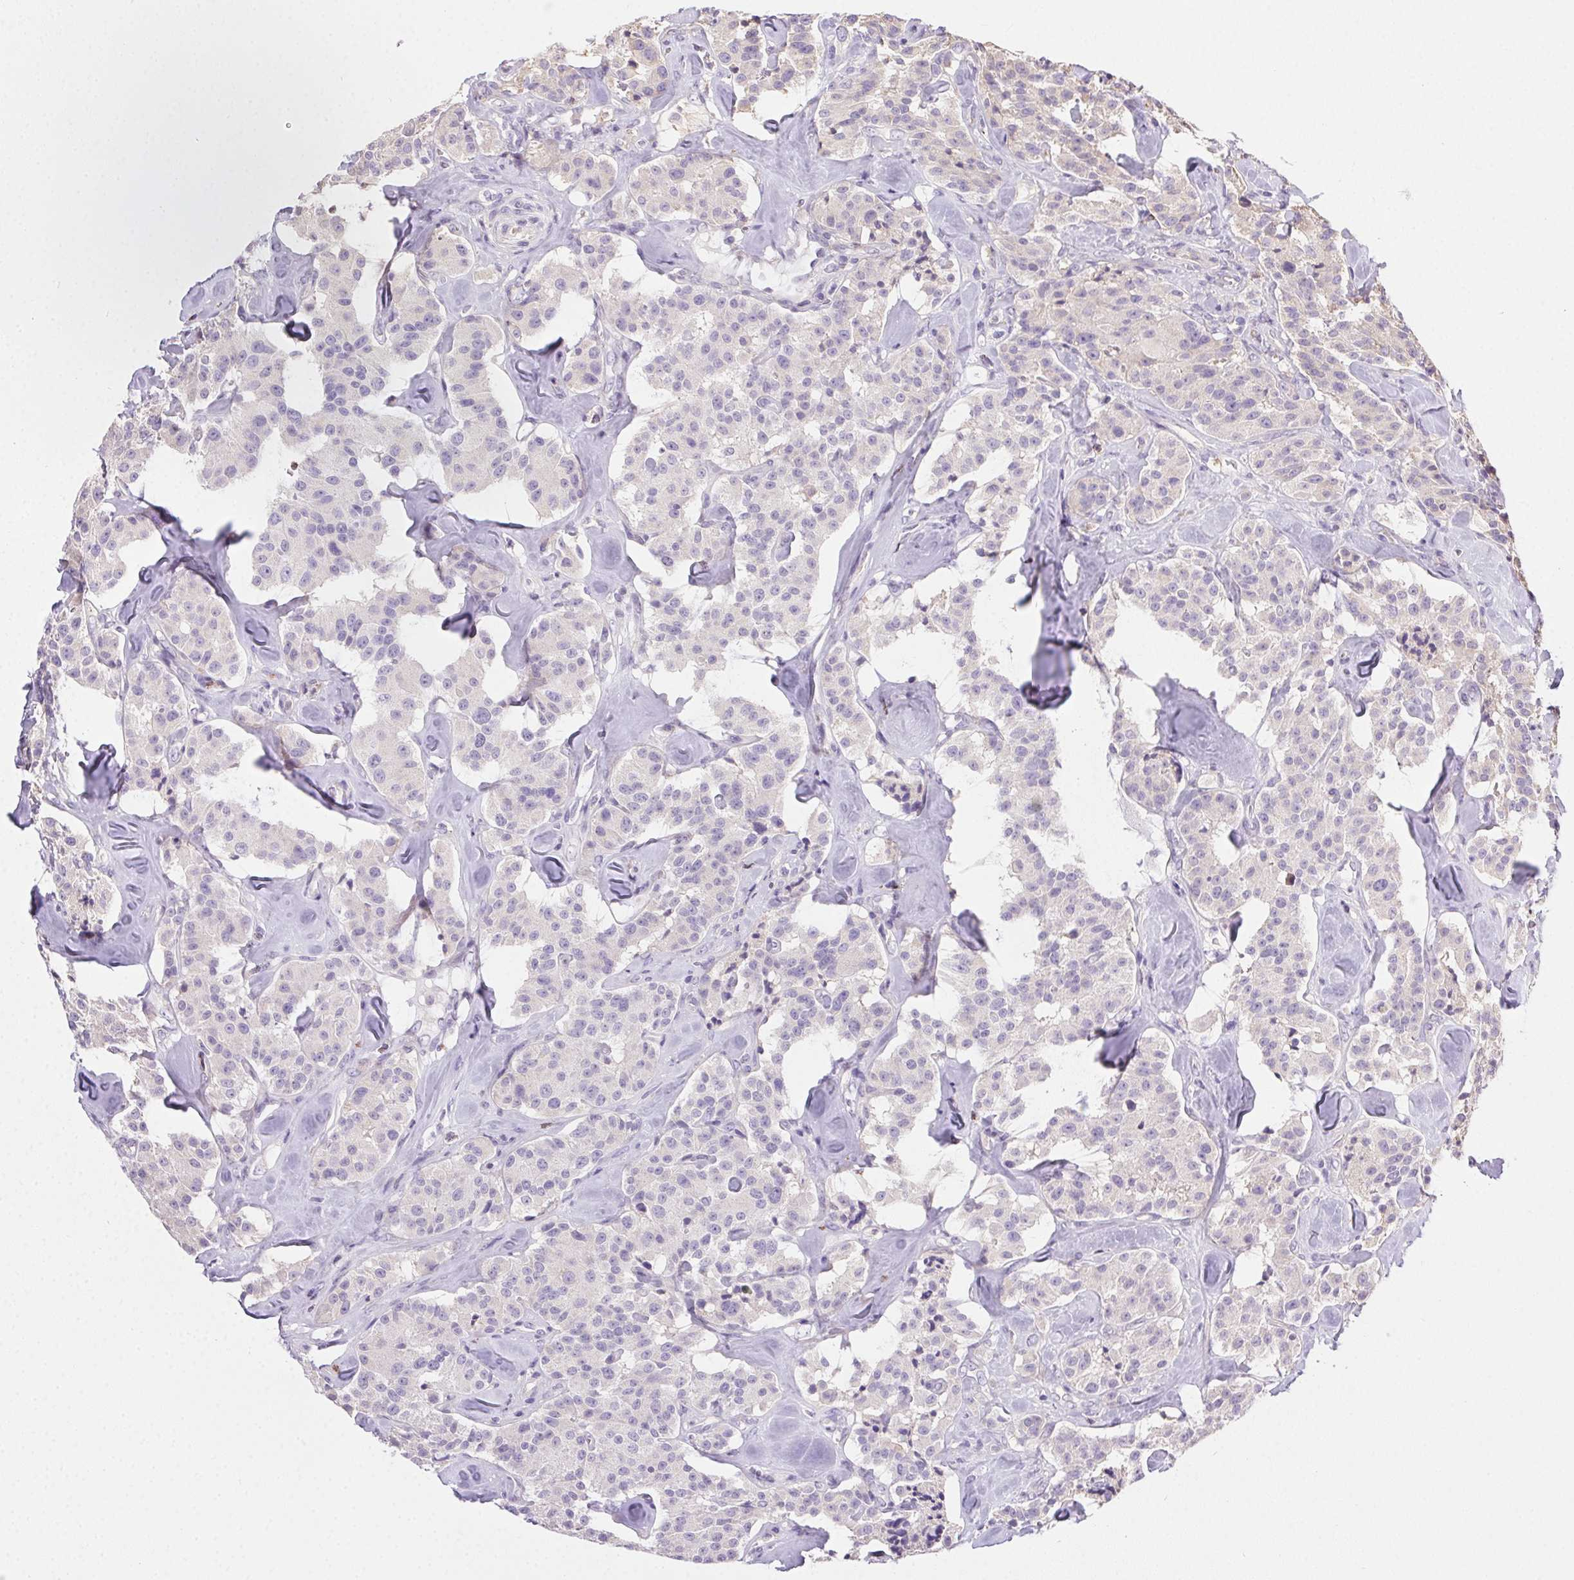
{"staining": {"intensity": "negative", "quantity": "none", "location": "none"}, "tissue": "carcinoid", "cell_type": "Tumor cells", "image_type": "cancer", "snomed": [{"axis": "morphology", "description": "Carcinoid, malignant, NOS"}, {"axis": "topography", "description": "Pancreas"}], "caption": "Protein analysis of malignant carcinoid shows no significant positivity in tumor cells.", "gene": "SNX31", "patient": {"sex": "male", "age": 41}}